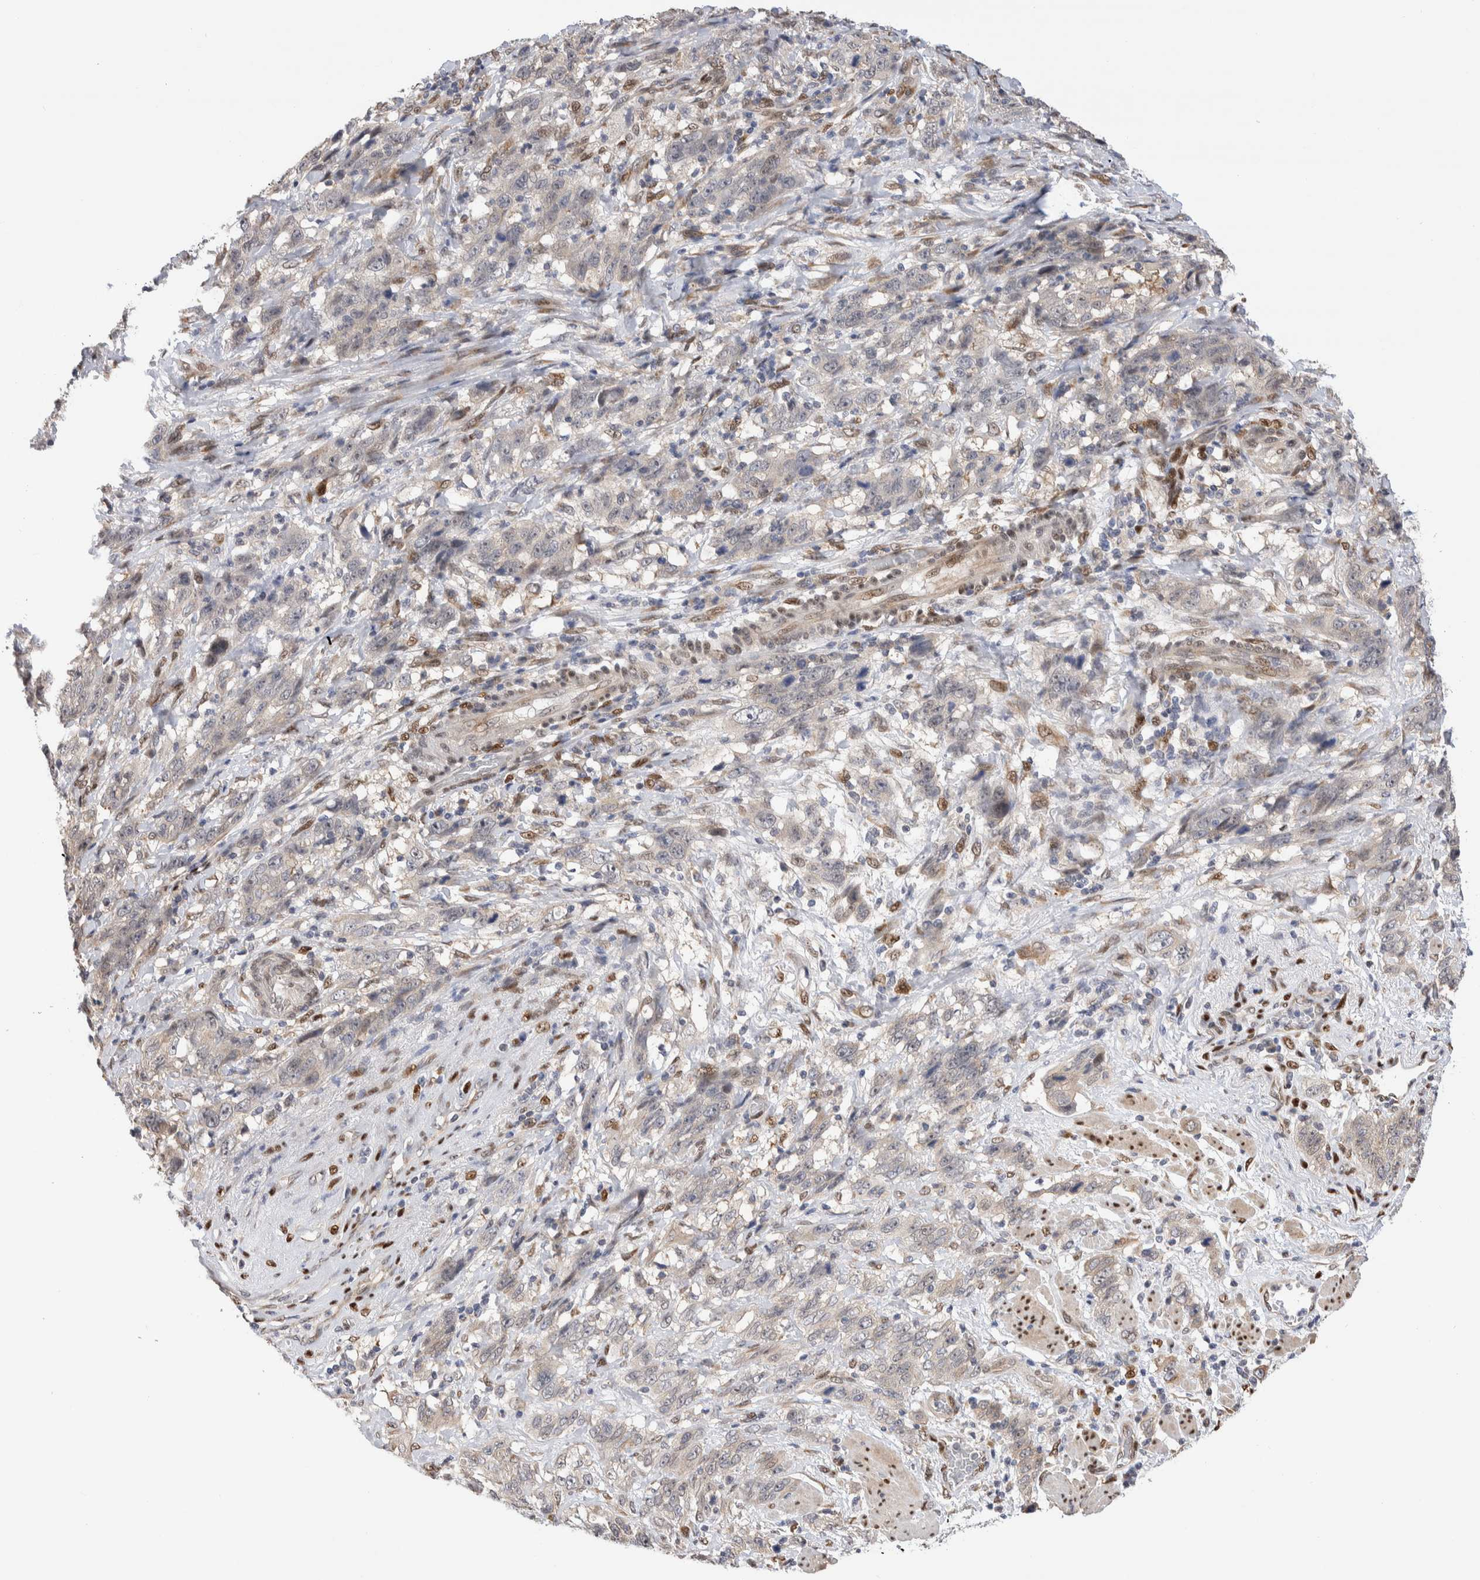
{"staining": {"intensity": "negative", "quantity": "none", "location": "none"}, "tissue": "stomach cancer", "cell_type": "Tumor cells", "image_type": "cancer", "snomed": [{"axis": "morphology", "description": "Adenocarcinoma, NOS"}, {"axis": "topography", "description": "Stomach"}], "caption": "High power microscopy micrograph of an immunohistochemistry (IHC) histopathology image of stomach cancer, revealing no significant positivity in tumor cells. (DAB (3,3'-diaminobenzidine) immunohistochemistry (IHC) with hematoxylin counter stain).", "gene": "NSMAF", "patient": {"sex": "male", "age": 48}}